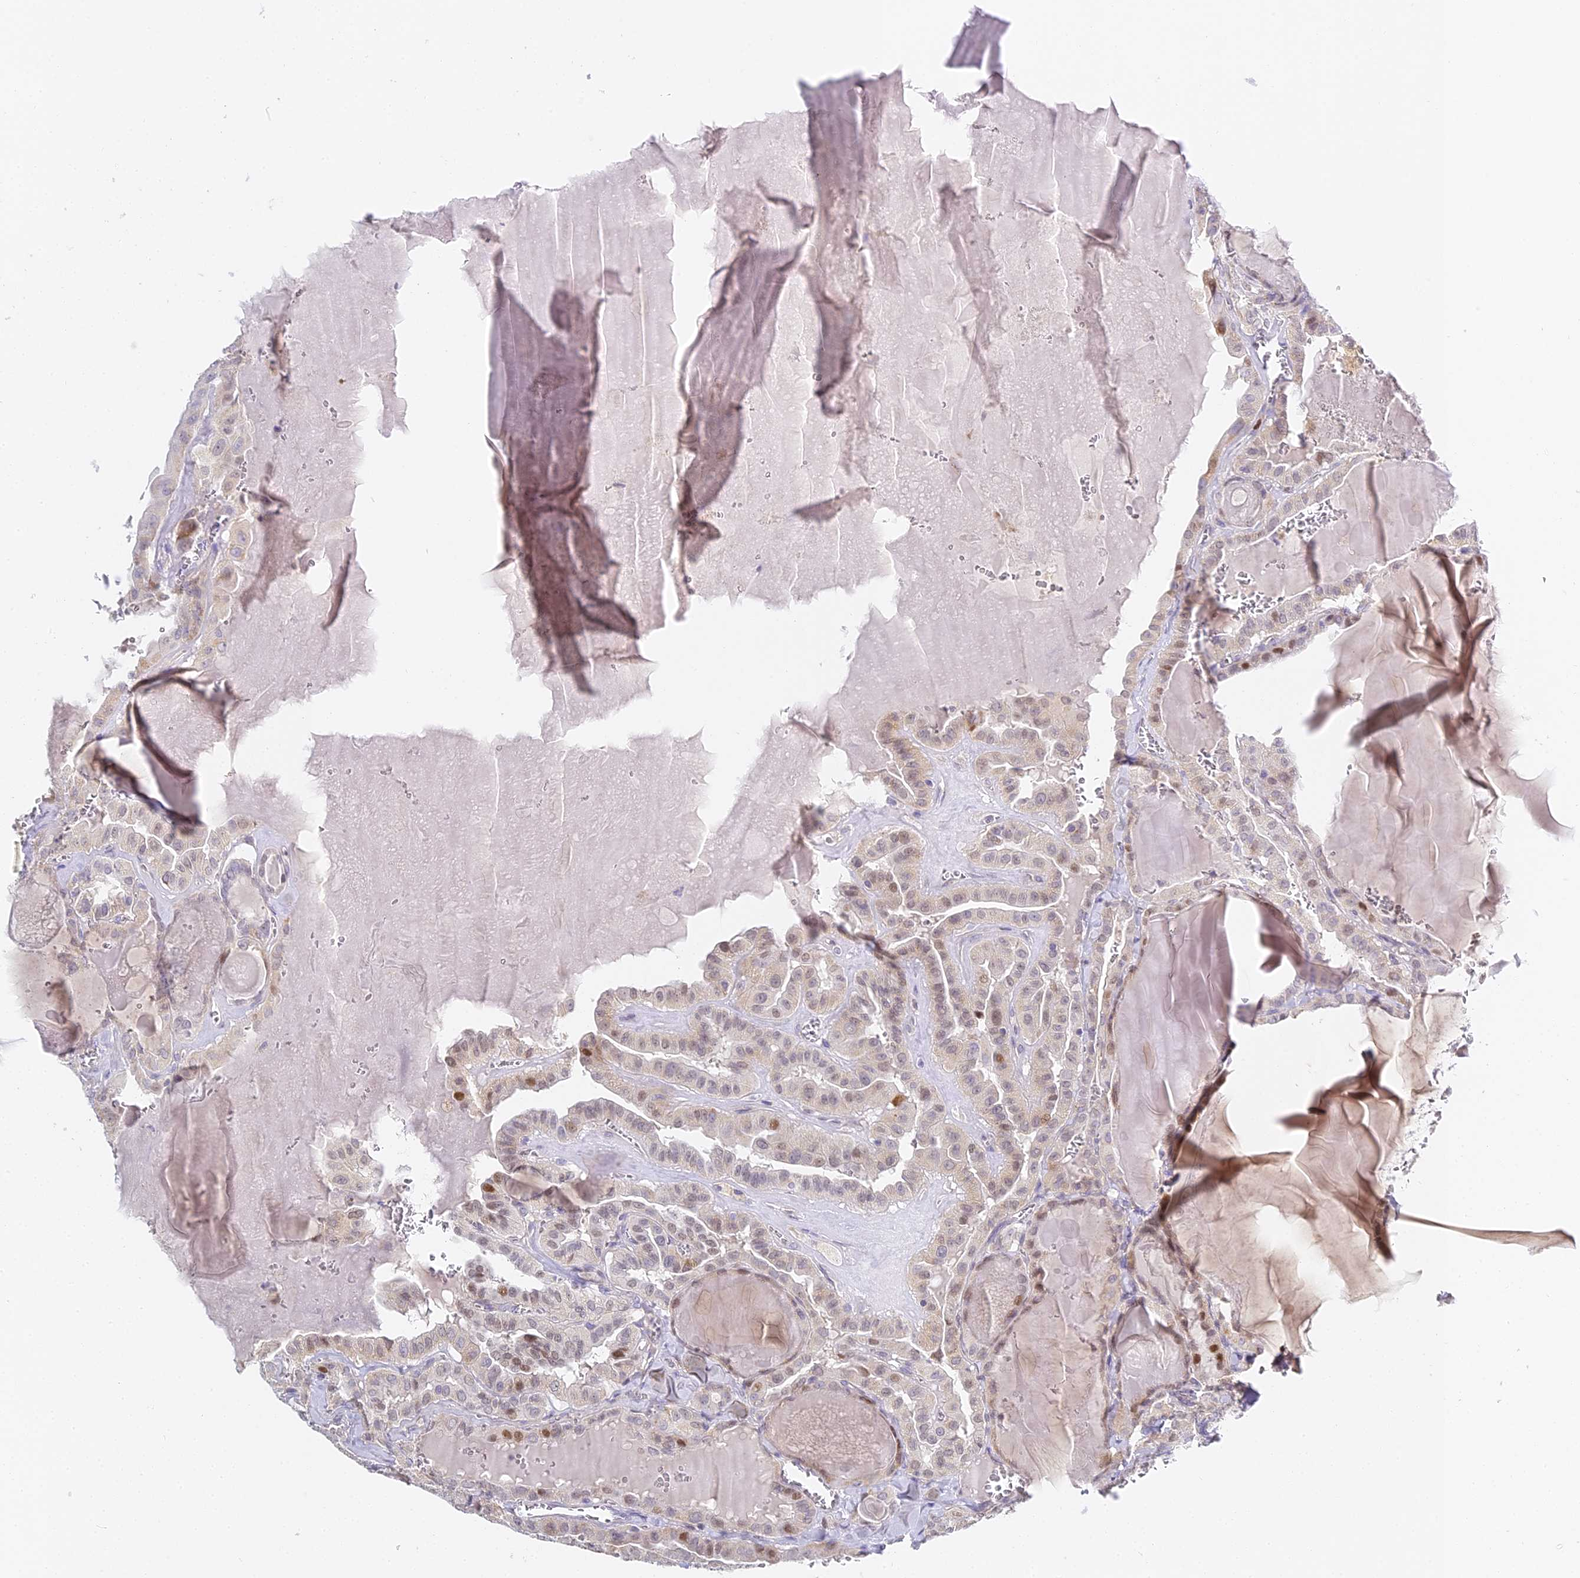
{"staining": {"intensity": "moderate", "quantity": "<25%", "location": "nuclear"}, "tissue": "thyroid cancer", "cell_type": "Tumor cells", "image_type": "cancer", "snomed": [{"axis": "morphology", "description": "Papillary adenocarcinoma, NOS"}, {"axis": "topography", "description": "Thyroid gland"}], "caption": "Moderate nuclear expression for a protein is seen in about <25% of tumor cells of thyroid cancer (papillary adenocarcinoma) using IHC.", "gene": "SERP1", "patient": {"sex": "male", "age": 52}}